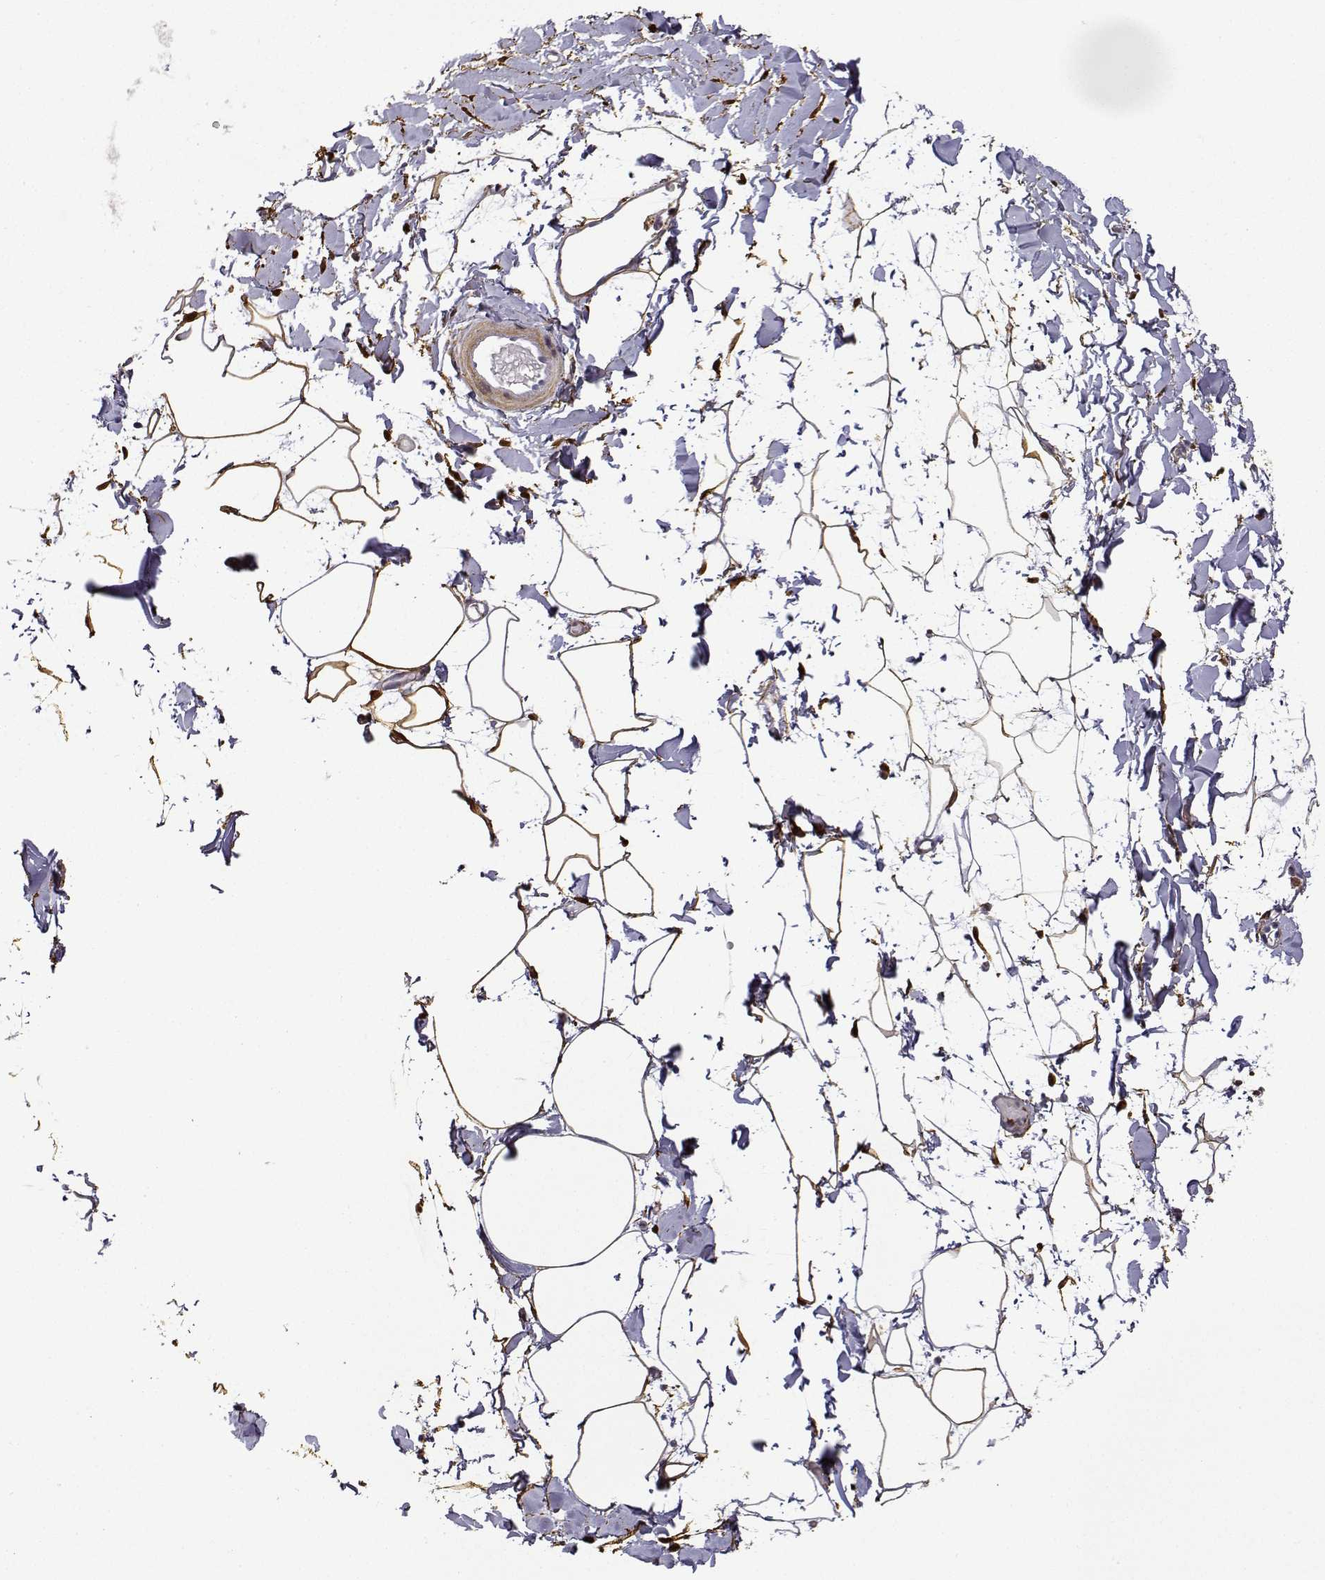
{"staining": {"intensity": "strong", "quantity": ">75%", "location": "cytoplasmic/membranous"}, "tissue": "adipose tissue", "cell_type": "Adipocytes", "image_type": "normal", "snomed": [{"axis": "morphology", "description": "Normal tissue, NOS"}, {"axis": "topography", "description": "Gallbladder"}, {"axis": "topography", "description": "Peripheral nerve tissue"}], "caption": "This histopathology image displays immunohistochemistry staining of unremarkable human adipose tissue, with high strong cytoplasmic/membranous expression in approximately >75% of adipocytes.", "gene": "PHGDH", "patient": {"sex": "female", "age": 45}}